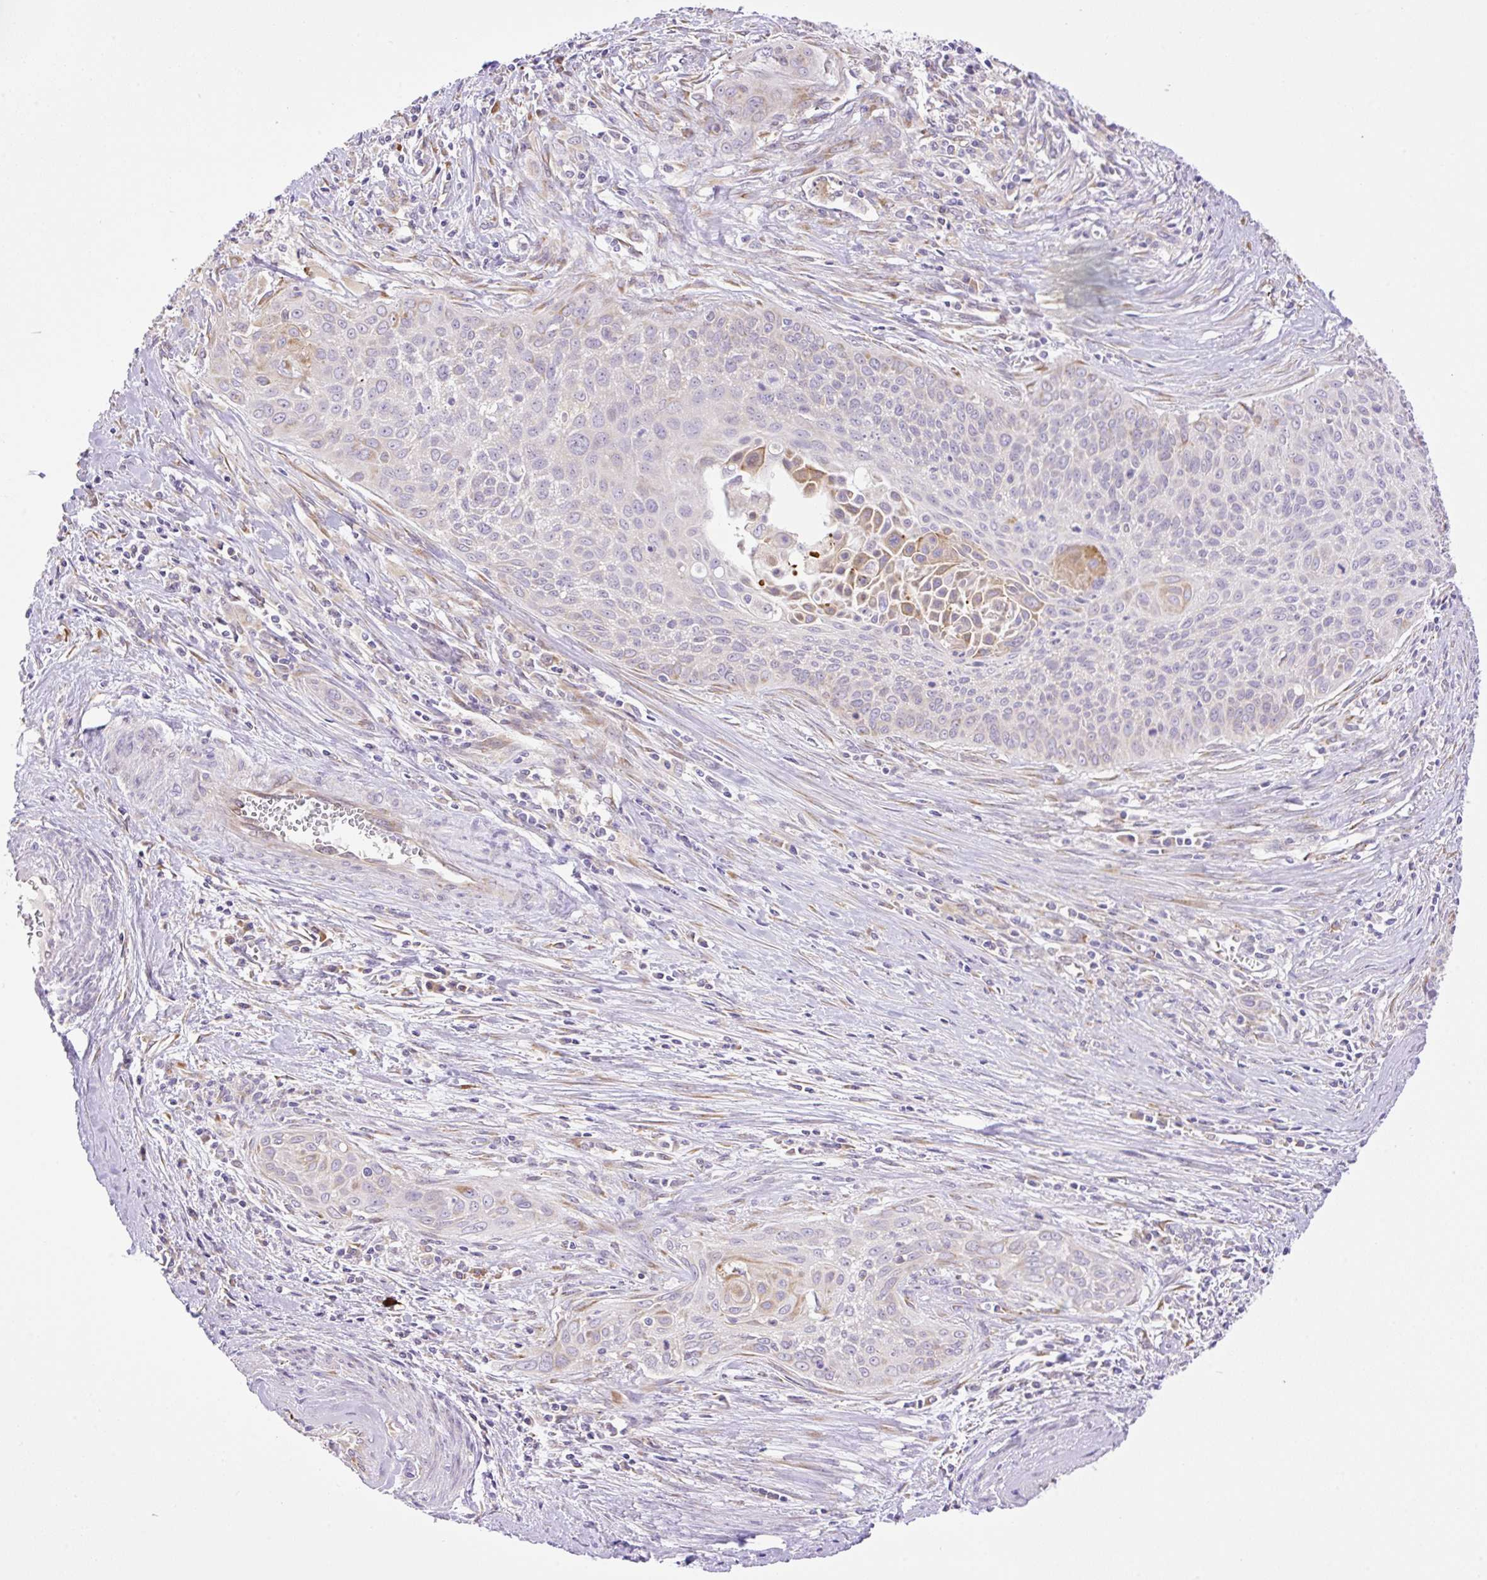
{"staining": {"intensity": "moderate", "quantity": "<25%", "location": "cytoplasmic/membranous"}, "tissue": "cervical cancer", "cell_type": "Tumor cells", "image_type": "cancer", "snomed": [{"axis": "morphology", "description": "Squamous cell carcinoma, NOS"}, {"axis": "topography", "description": "Cervix"}], "caption": "The immunohistochemical stain shows moderate cytoplasmic/membranous expression in tumor cells of cervical cancer tissue. (DAB (3,3'-diaminobenzidine) IHC, brown staining for protein, blue staining for nuclei).", "gene": "POFUT1", "patient": {"sex": "female", "age": 55}}